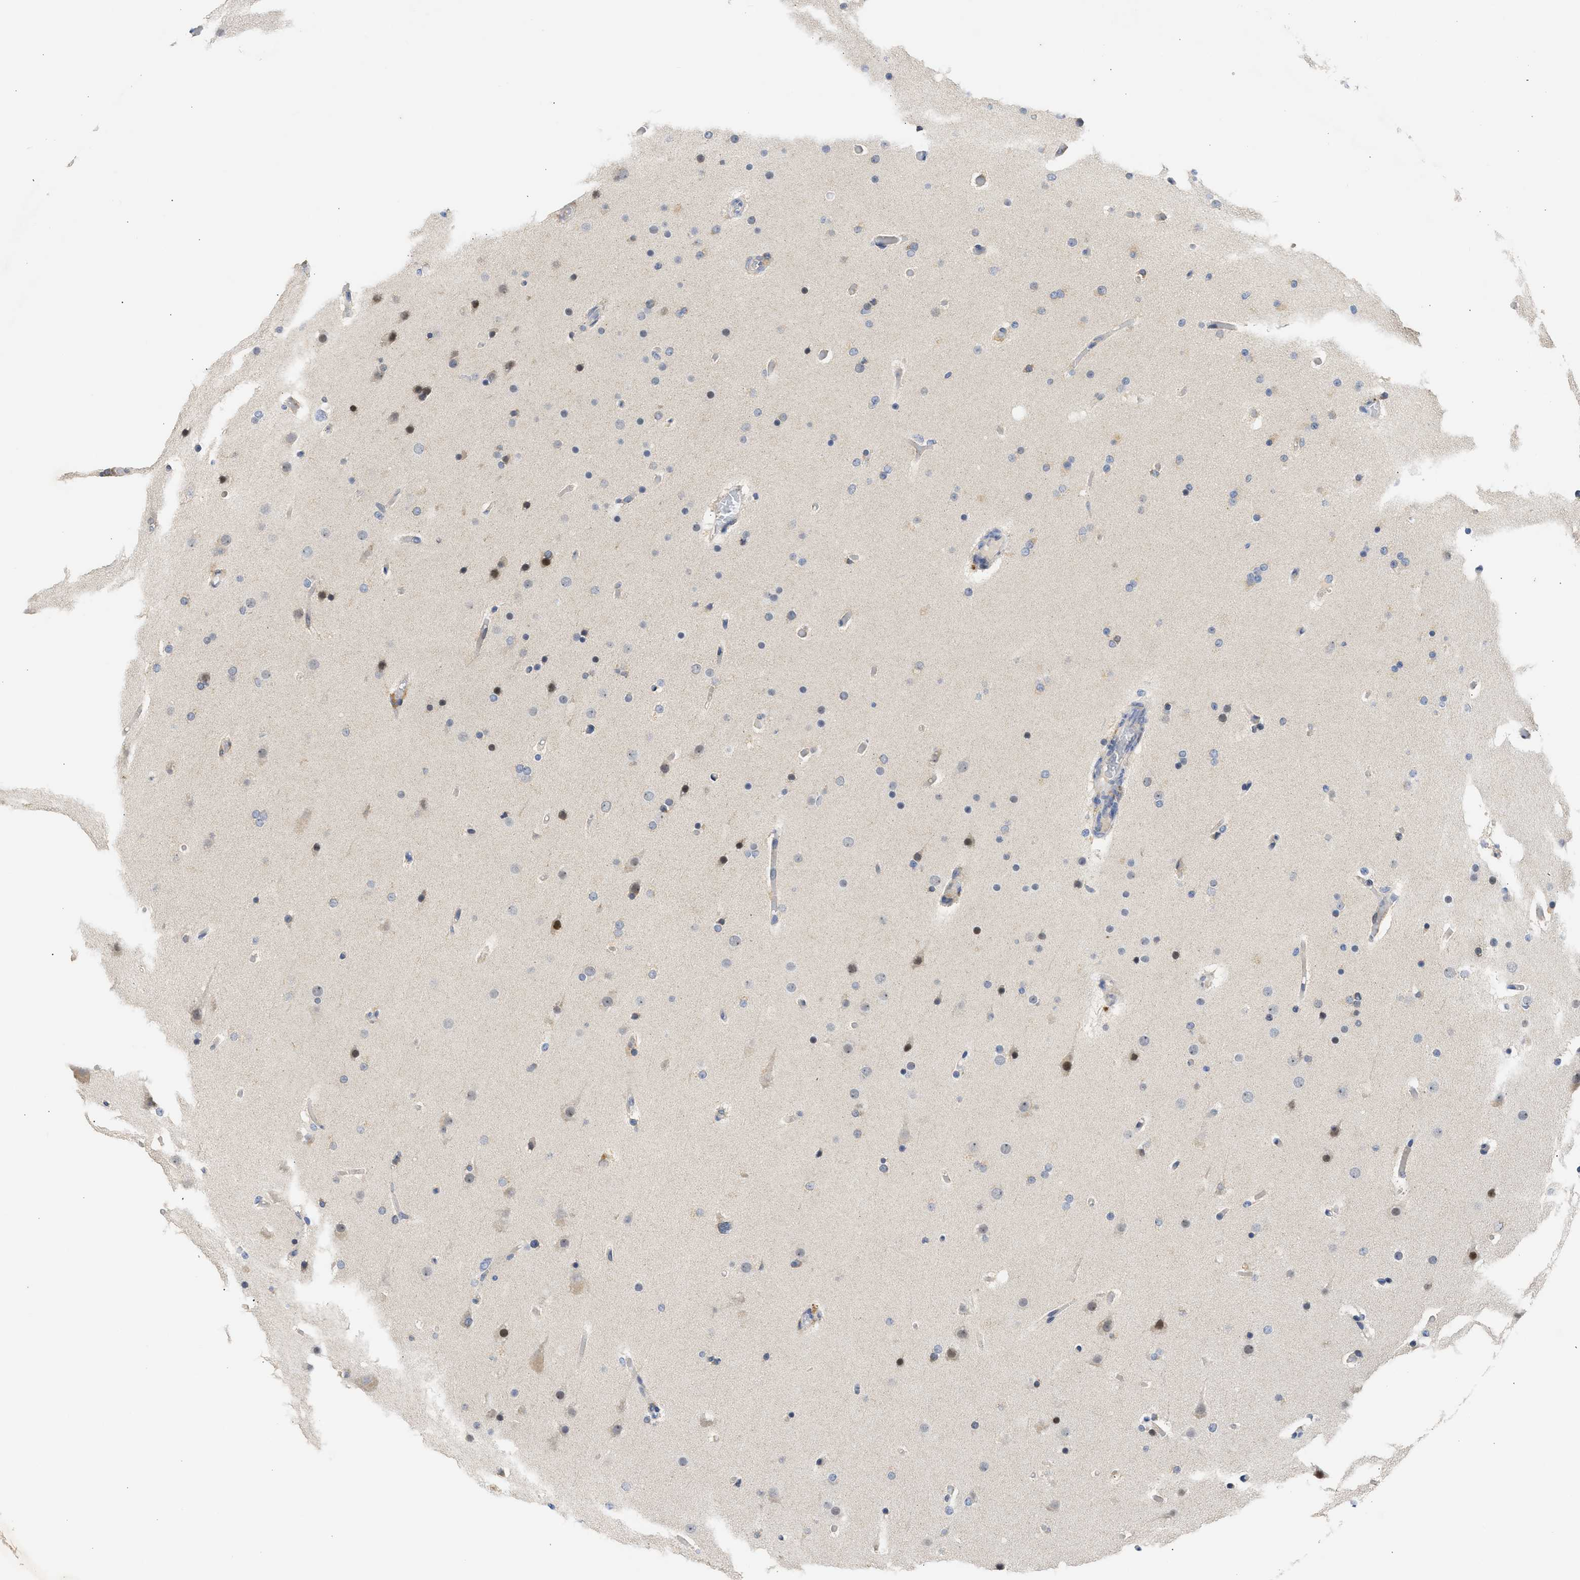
{"staining": {"intensity": "moderate", "quantity": "<25%", "location": "cytoplasmic/membranous,nuclear"}, "tissue": "glioma", "cell_type": "Tumor cells", "image_type": "cancer", "snomed": [{"axis": "morphology", "description": "Glioma, malignant, High grade"}, {"axis": "topography", "description": "Cerebral cortex"}], "caption": "High-grade glioma (malignant) tissue demonstrates moderate cytoplasmic/membranous and nuclear positivity in about <25% of tumor cells, visualized by immunohistochemistry.", "gene": "TMED1", "patient": {"sex": "female", "age": 36}}